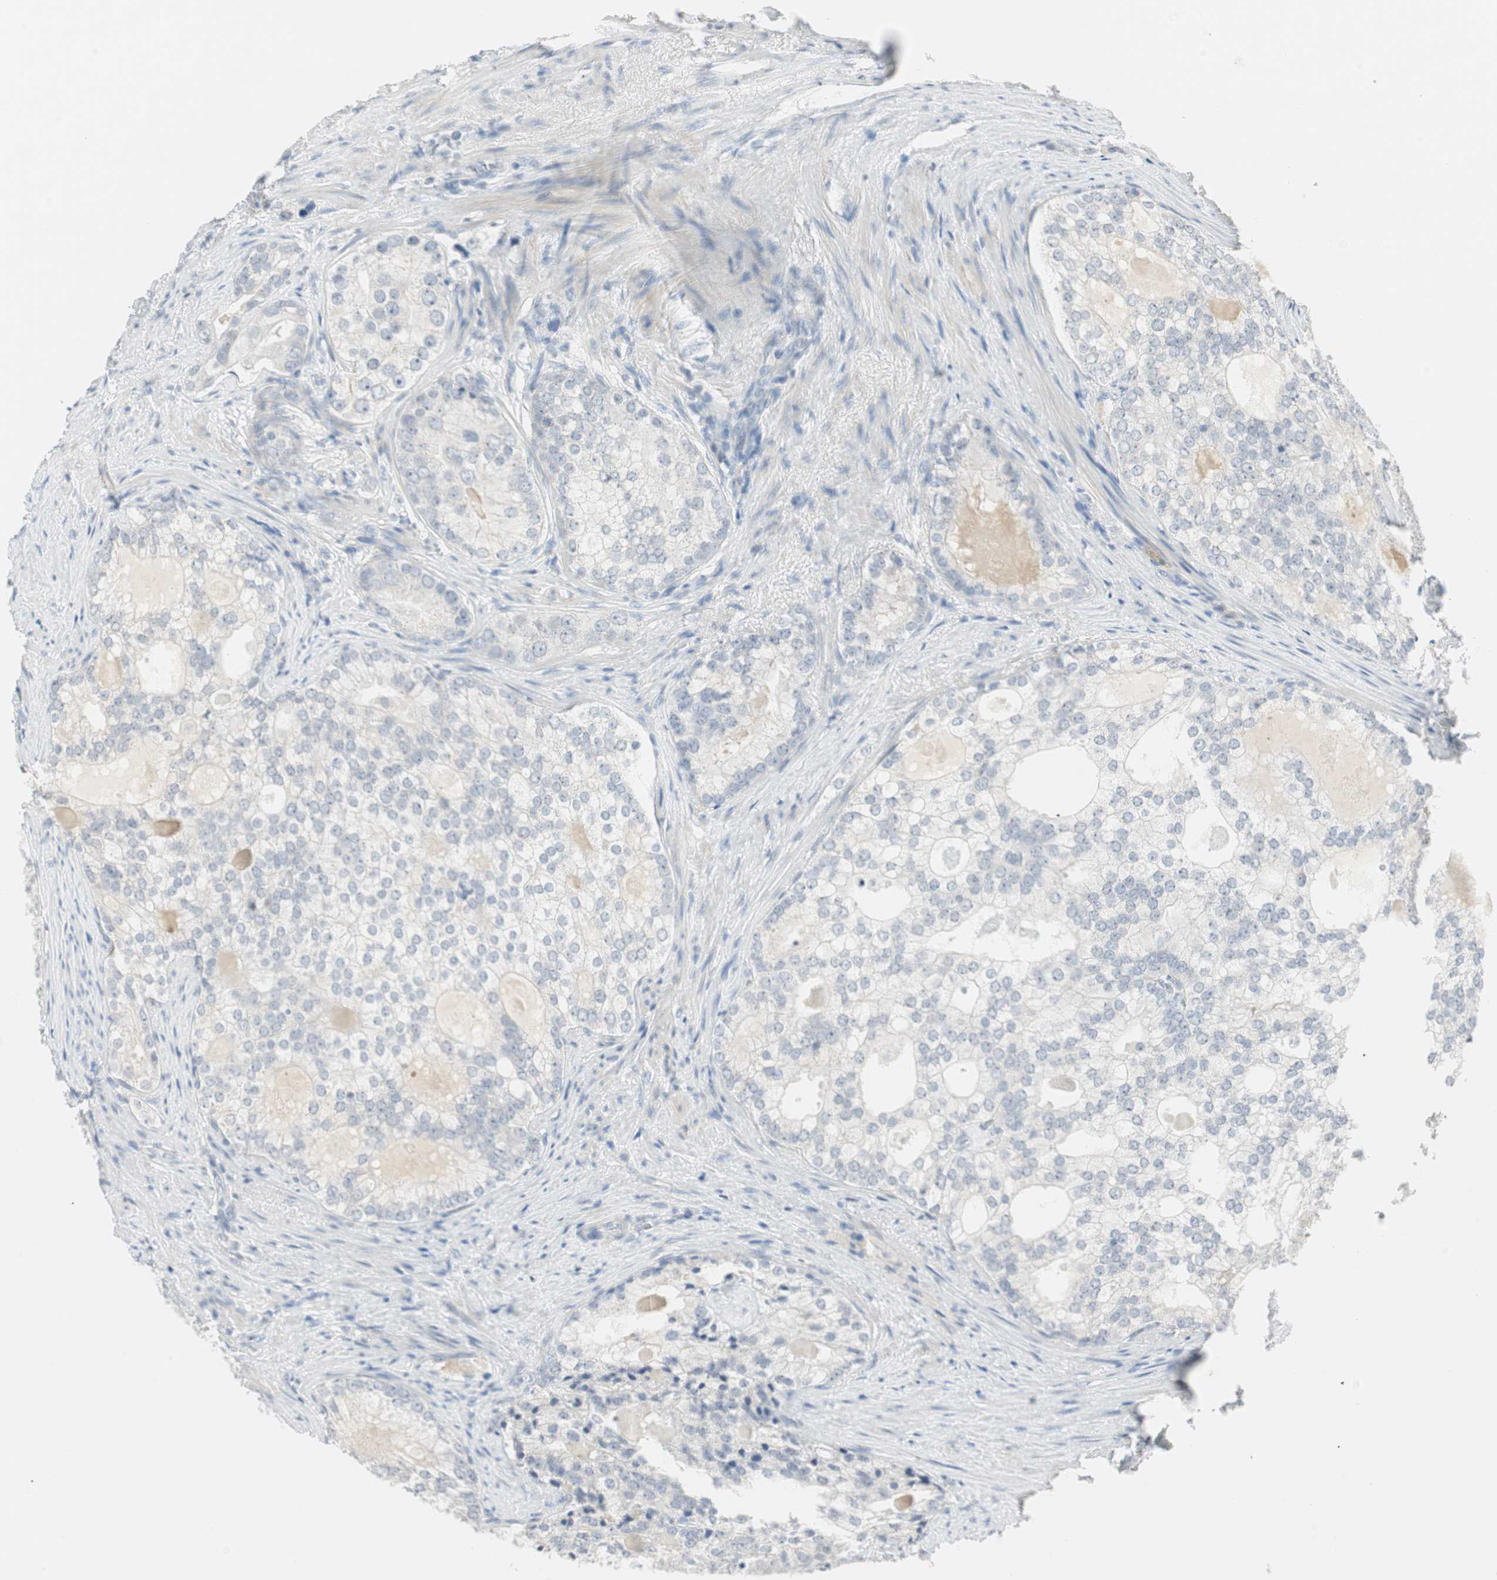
{"staining": {"intensity": "negative", "quantity": "none", "location": "none"}, "tissue": "prostate cancer", "cell_type": "Tumor cells", "image_type": "cancer", "snomed": [{"axis": "morphology", "description": "Adenocarcinoma, High grade"}, {"axis": "topography", "description": "Prostate"}], "caption": "Immunohistochemical staining of prostate cancer exhibits no significant expression in tumor cells.", "gene": "MLLT10", "patient": {"sex": "male", "age": 66}}